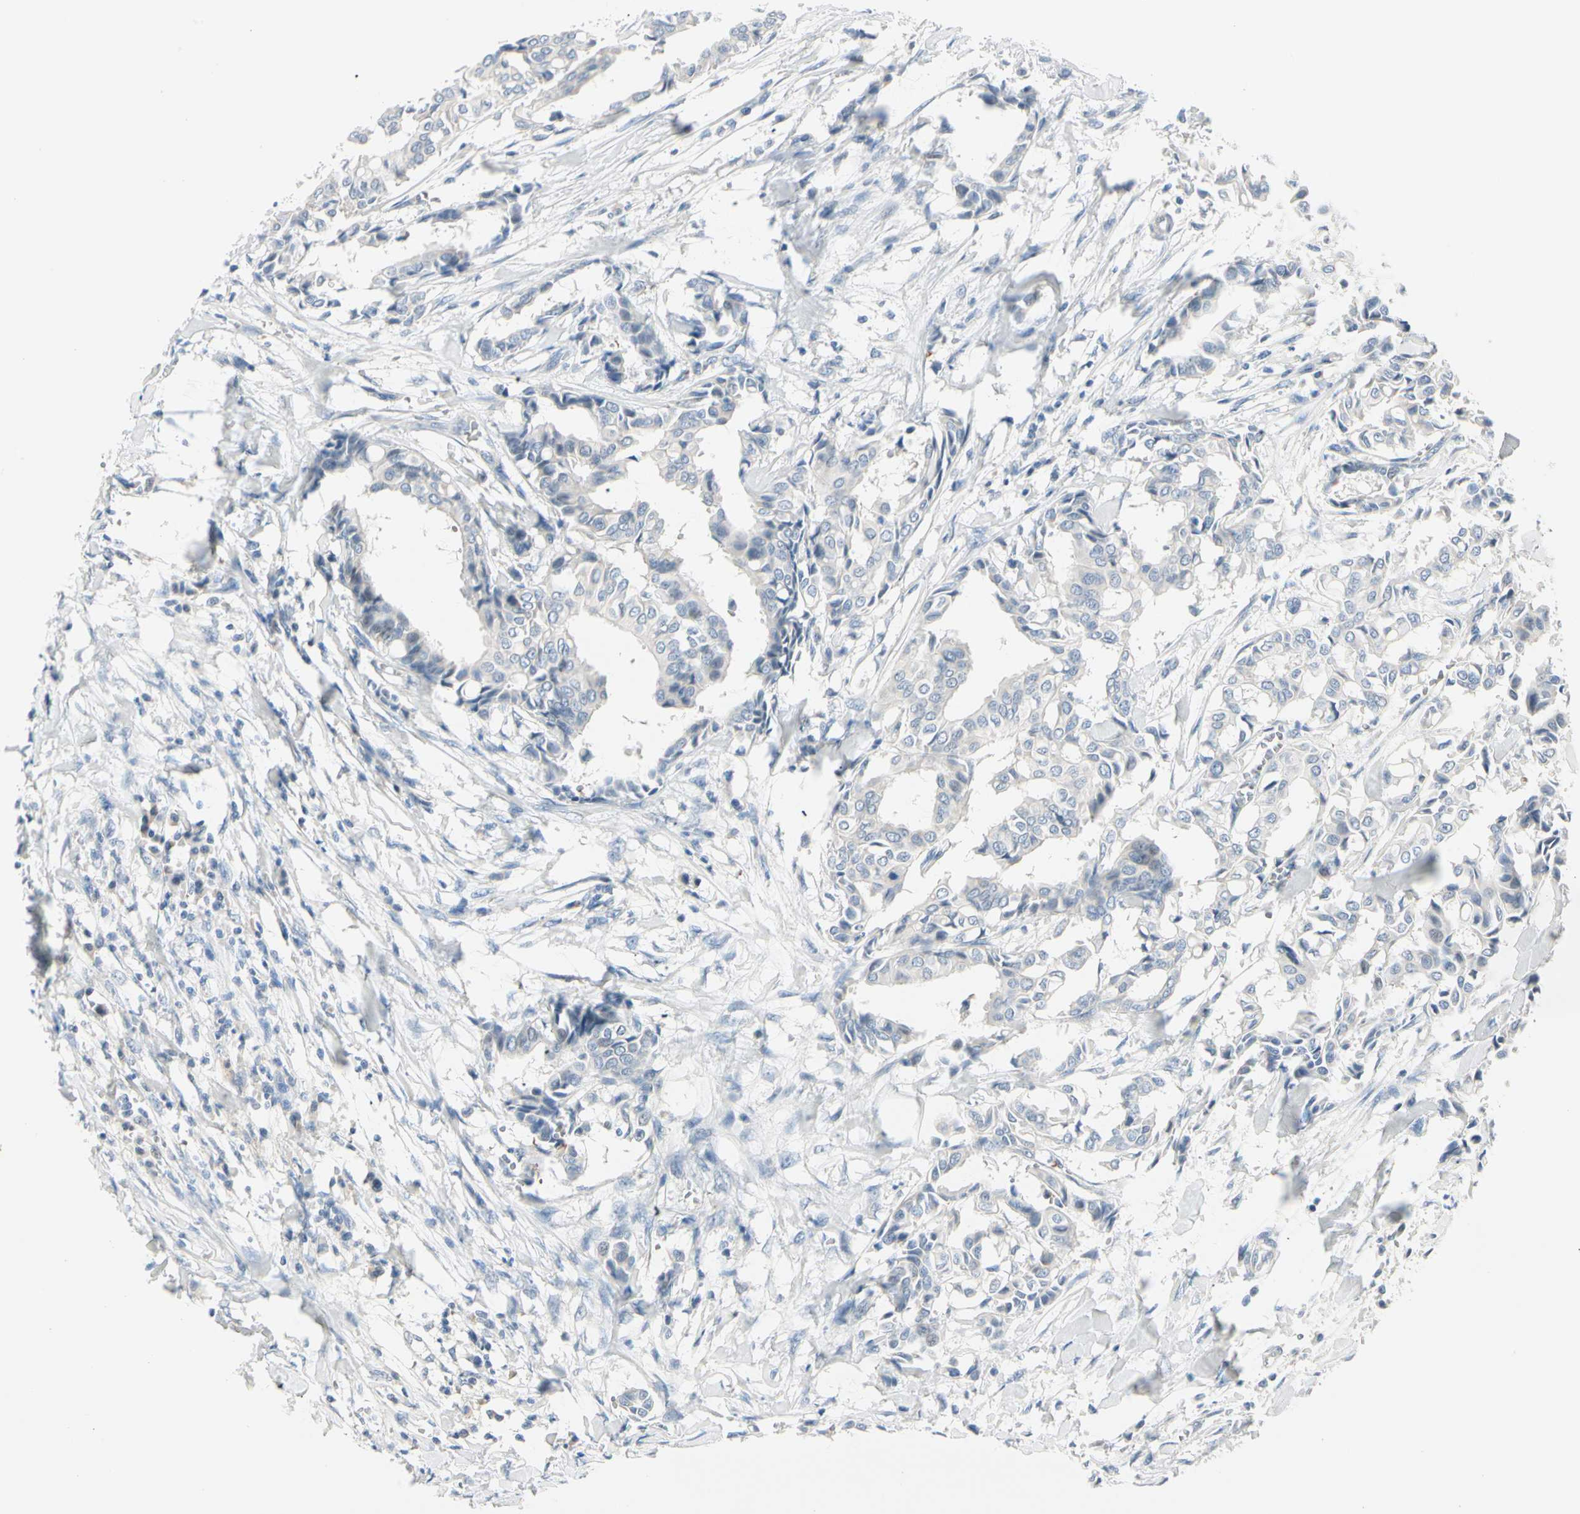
{"staining": {"intensity": "negative", "quantity": "none", "location": "none"}, "tissue": "head and neck cancer", "cell_type": "Tumor cells", "image_type": "cancer", "snomed": [{"axis": "morphology", "description": "Adenocarcinoma, NOS"}, {"axis": "topography", "description": "Salivary gland"}, {"axis": "topography", "description": "Head-Neck"}], "caption": "Immunohistochemistry (IHC) of adenocarcinoma (head and neck) reveals no expression in tumor cells. (Brightfield microscopy of DAB (3,3'-diaminobenzidine) immunohistochemistry (IHC) at high magnification).", "gene": "CA1", "patient": {"sex": "female", "age": 59}}